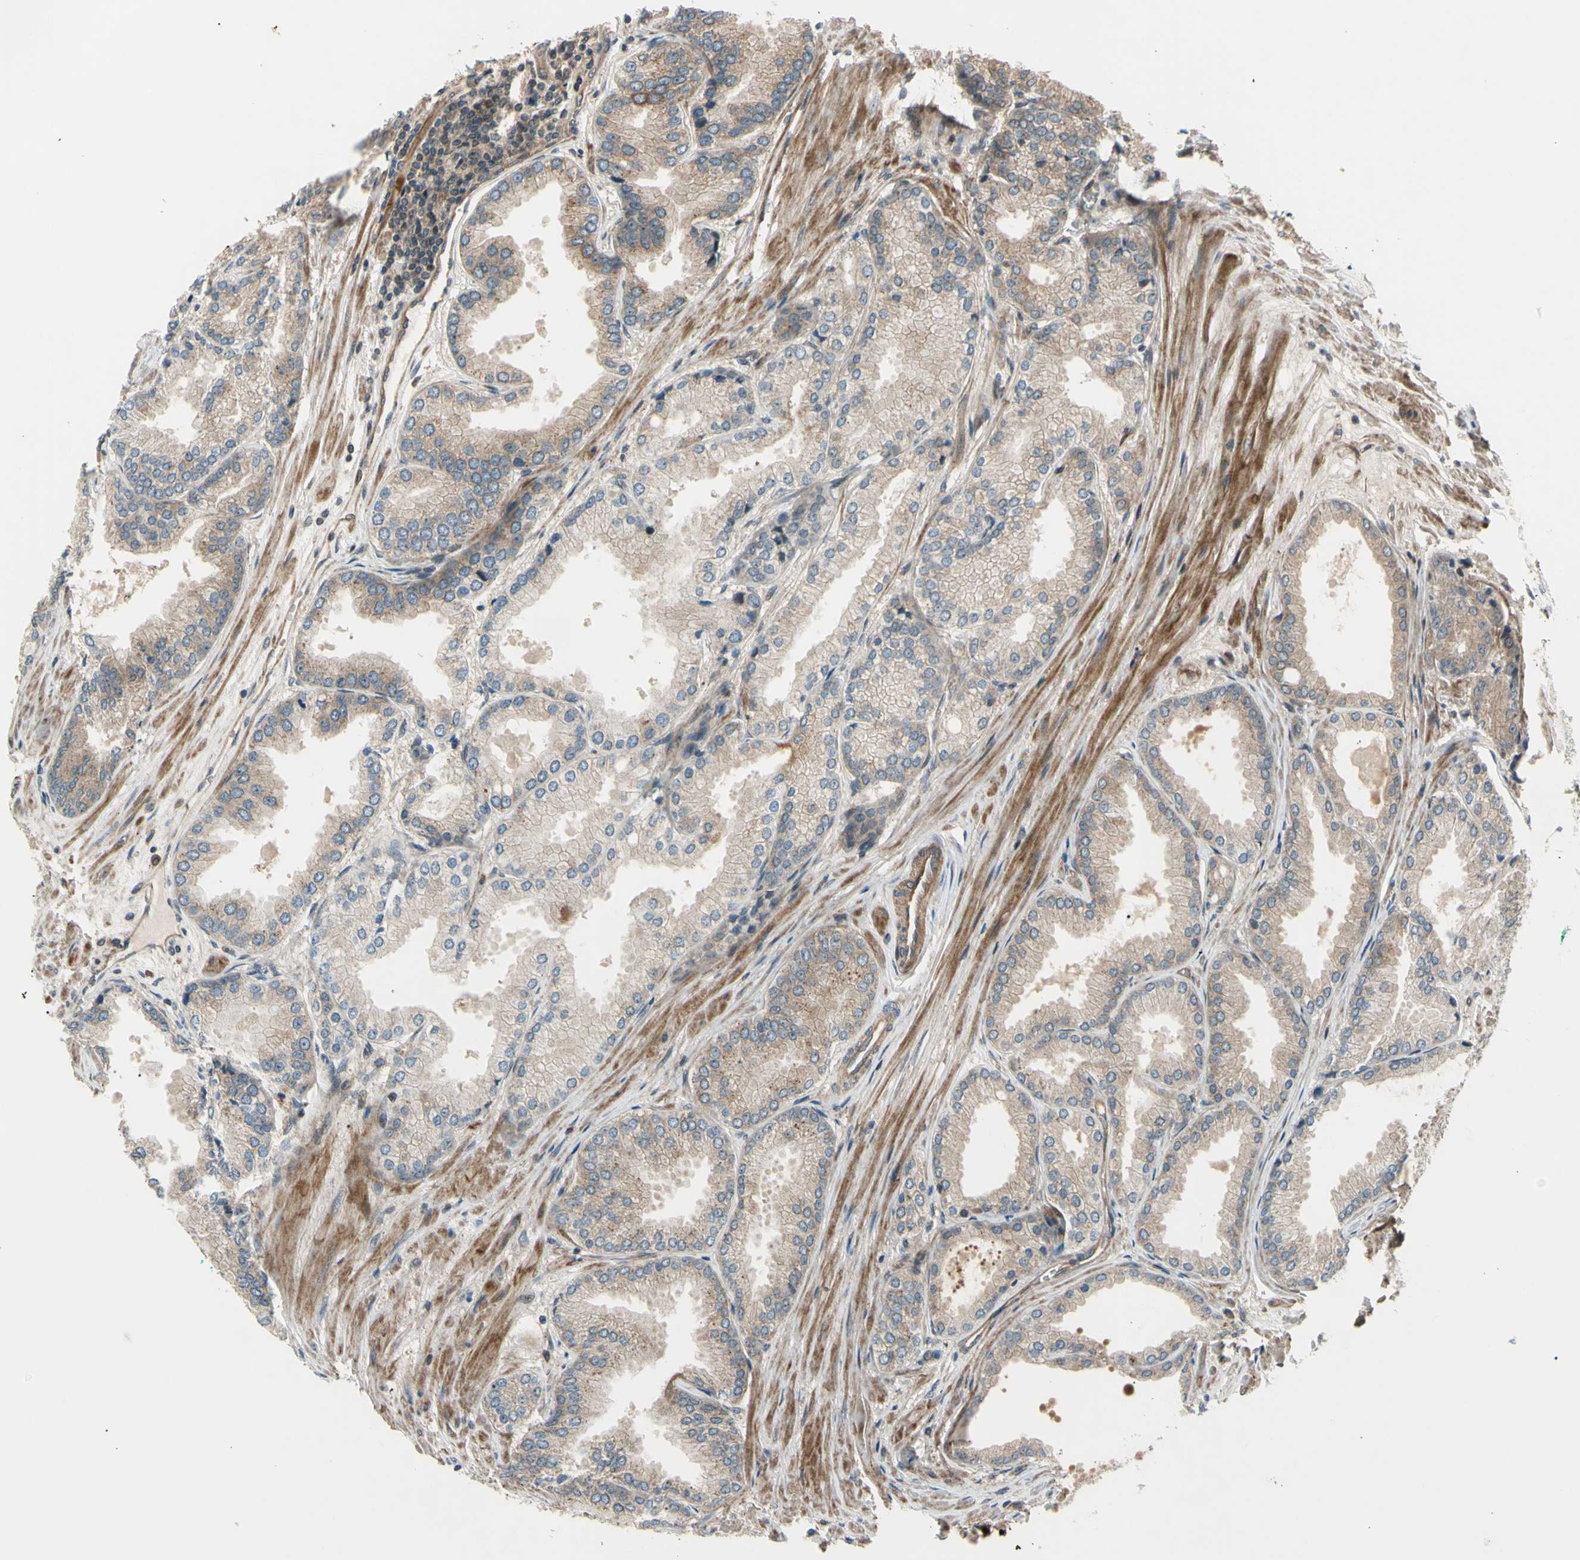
{"staining": {"intensity": "weak", "quantity": ">75%", "location": "cytoplasmic/membranous"}, "tissue": "prostate cancer", "cell_type": "Tumor cells", "image_type": "cancer", "snomed": [{"axis": "morphology", "description": "Adenocarcinoma, High grade"}, {"axis": "topography", "description": "Prostate"}], "caption": "Weak cytoplasmic/membranous protein staining is appreciated in about >75% of tumor cells in high-grade adenocarcinoma (prostate).", "gene": "FLII", "patient": {"sex": "male", "age": 59}}